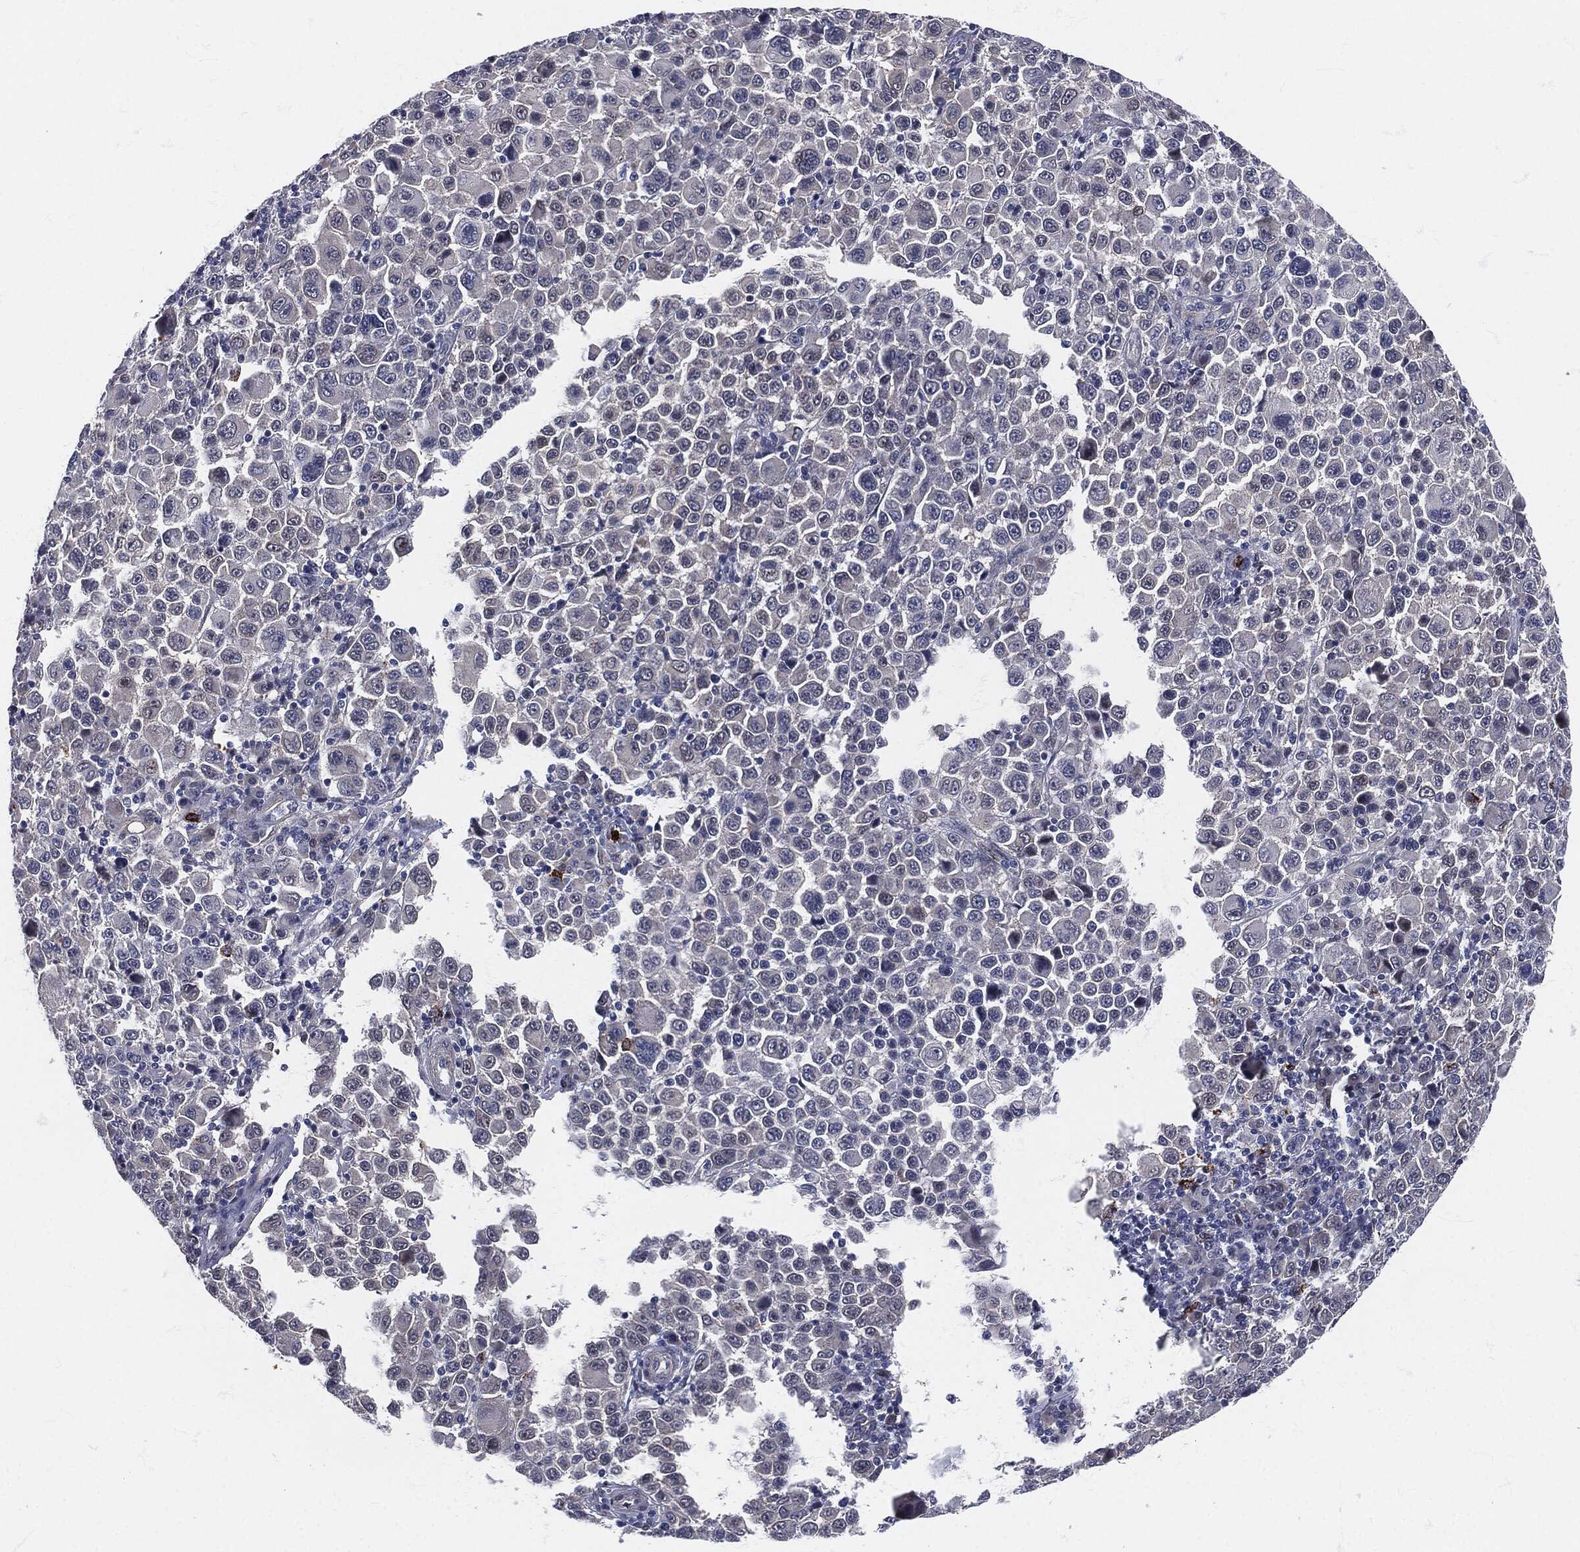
{"staining": {"intensity": "negative", "quantity": "none", "location": "none"}, "tissue": "melanoma", "cell_type": "Tumor cells", "image_type": "cancer", "snomed": [{"axis": "morphology", "description": "Malignant melanoma, NOS"}, {"axis": "topography", "description": "Skin"}], "caption": "Immunohistochemistry of human melanoma shows no expression in tumor cells.", "gene": "MPO", "patient": {"sex": "female", "age": 57}}